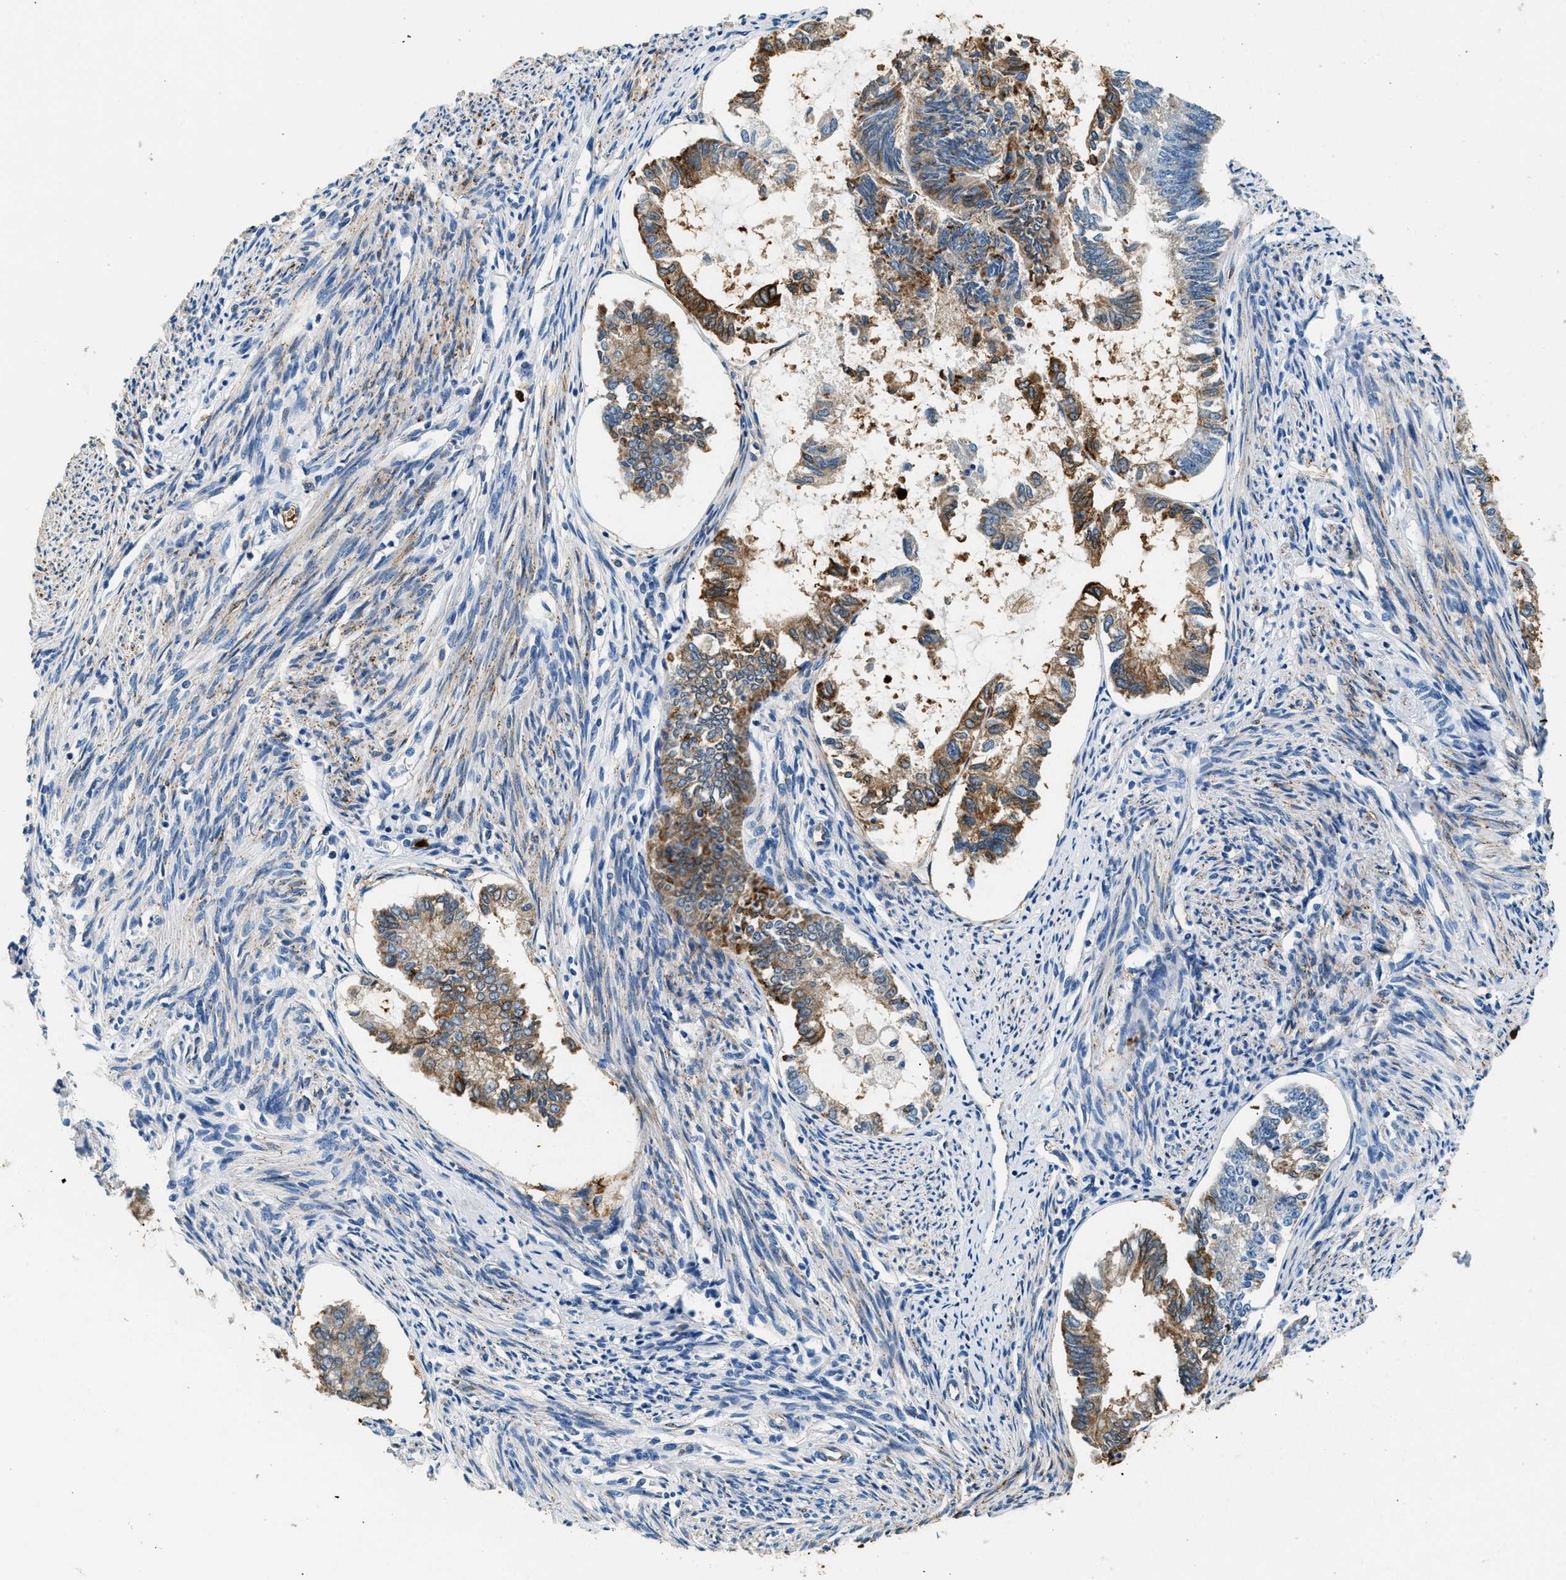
{"staining": {"intensity": "moderate", "quantity": ">75%", "location": "cytoplasmic/membranous"}, "tissue": "endometrial cancer", "cell_type": "Tumor cells", "image_type": "cancer", "snomed": [{"axis": "morphology", "description": "Adenocarcinoma, NOS"}, {"axis": "topography", "description": "Endometrium"}], "caption": "Human adenocarcinoma (endometrial) stained with a brown dye demonstrates moderate cytoplasmic/membranous positive positivity in approximately >75% of tumor cells.", "gene": "ANXA3", "patient": {"sex": "female", "age": 86}}